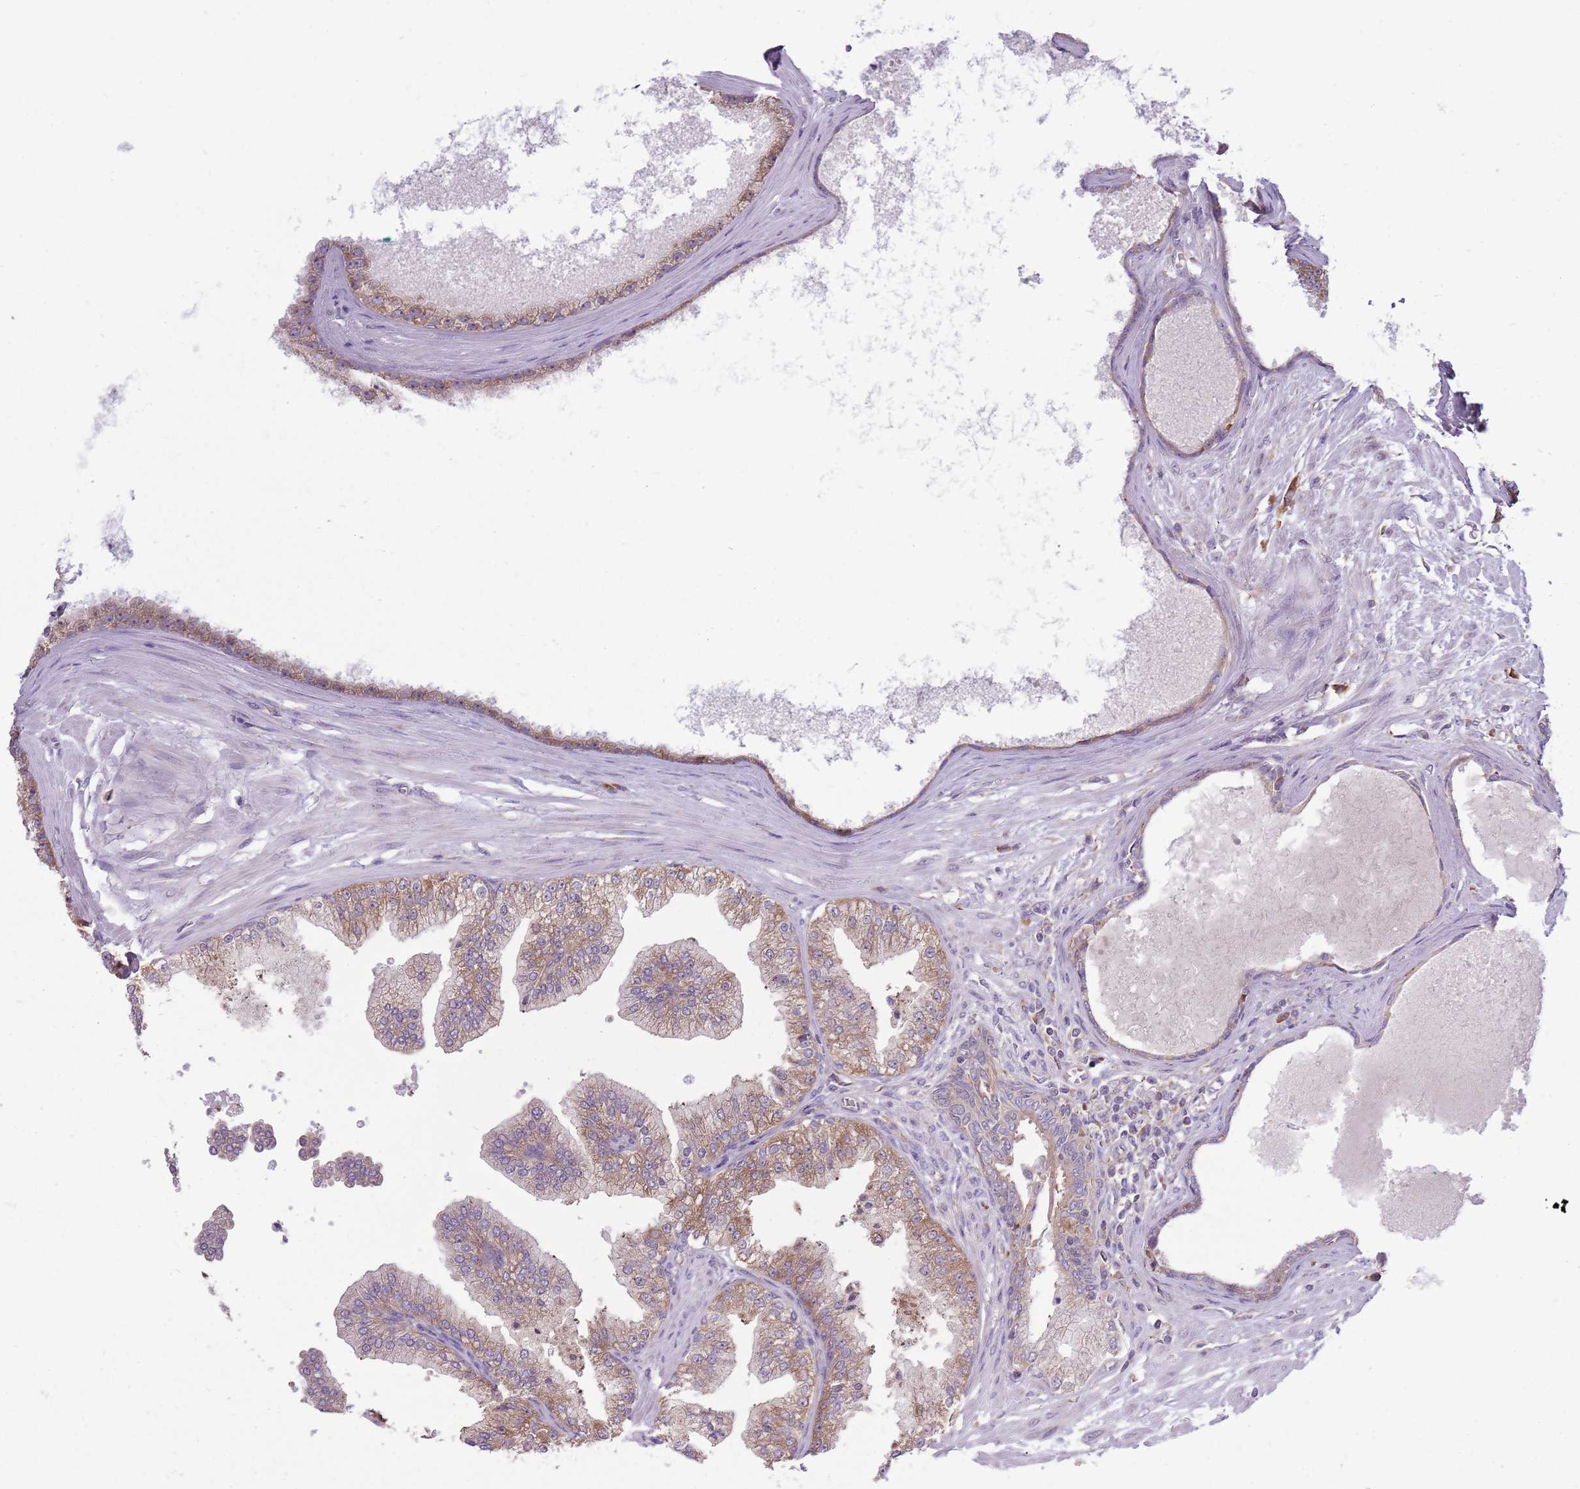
{"staining": {"intensity": "moderate", "quantity": "25%-75%", "location": "cytoplasmic/membranous"}, "tissue": "prostate cancer", "cell_type": "Tumor cells", "image_type": "cancer", "snomed": [{"axis": "morphology", "description": "Adenocarcinoma, Low grade"}, {"axis": "topography", "description": "Prostate"}], "caption": "Immunohistochemical staining of human prostate cancer (low-grade adenocarcinoma) displays moderate cytoplasmic/membranous protein positivity in approximately 25%-75% of tumor cells. The staining was performed using DAB to visualize the protein expression in brown, while the nuclei were stained in blue with hematoxylin (Magnification: 20x).", "gene": "RPL17-C18orf32", "patient": {"sex": "male", "age": 63}}